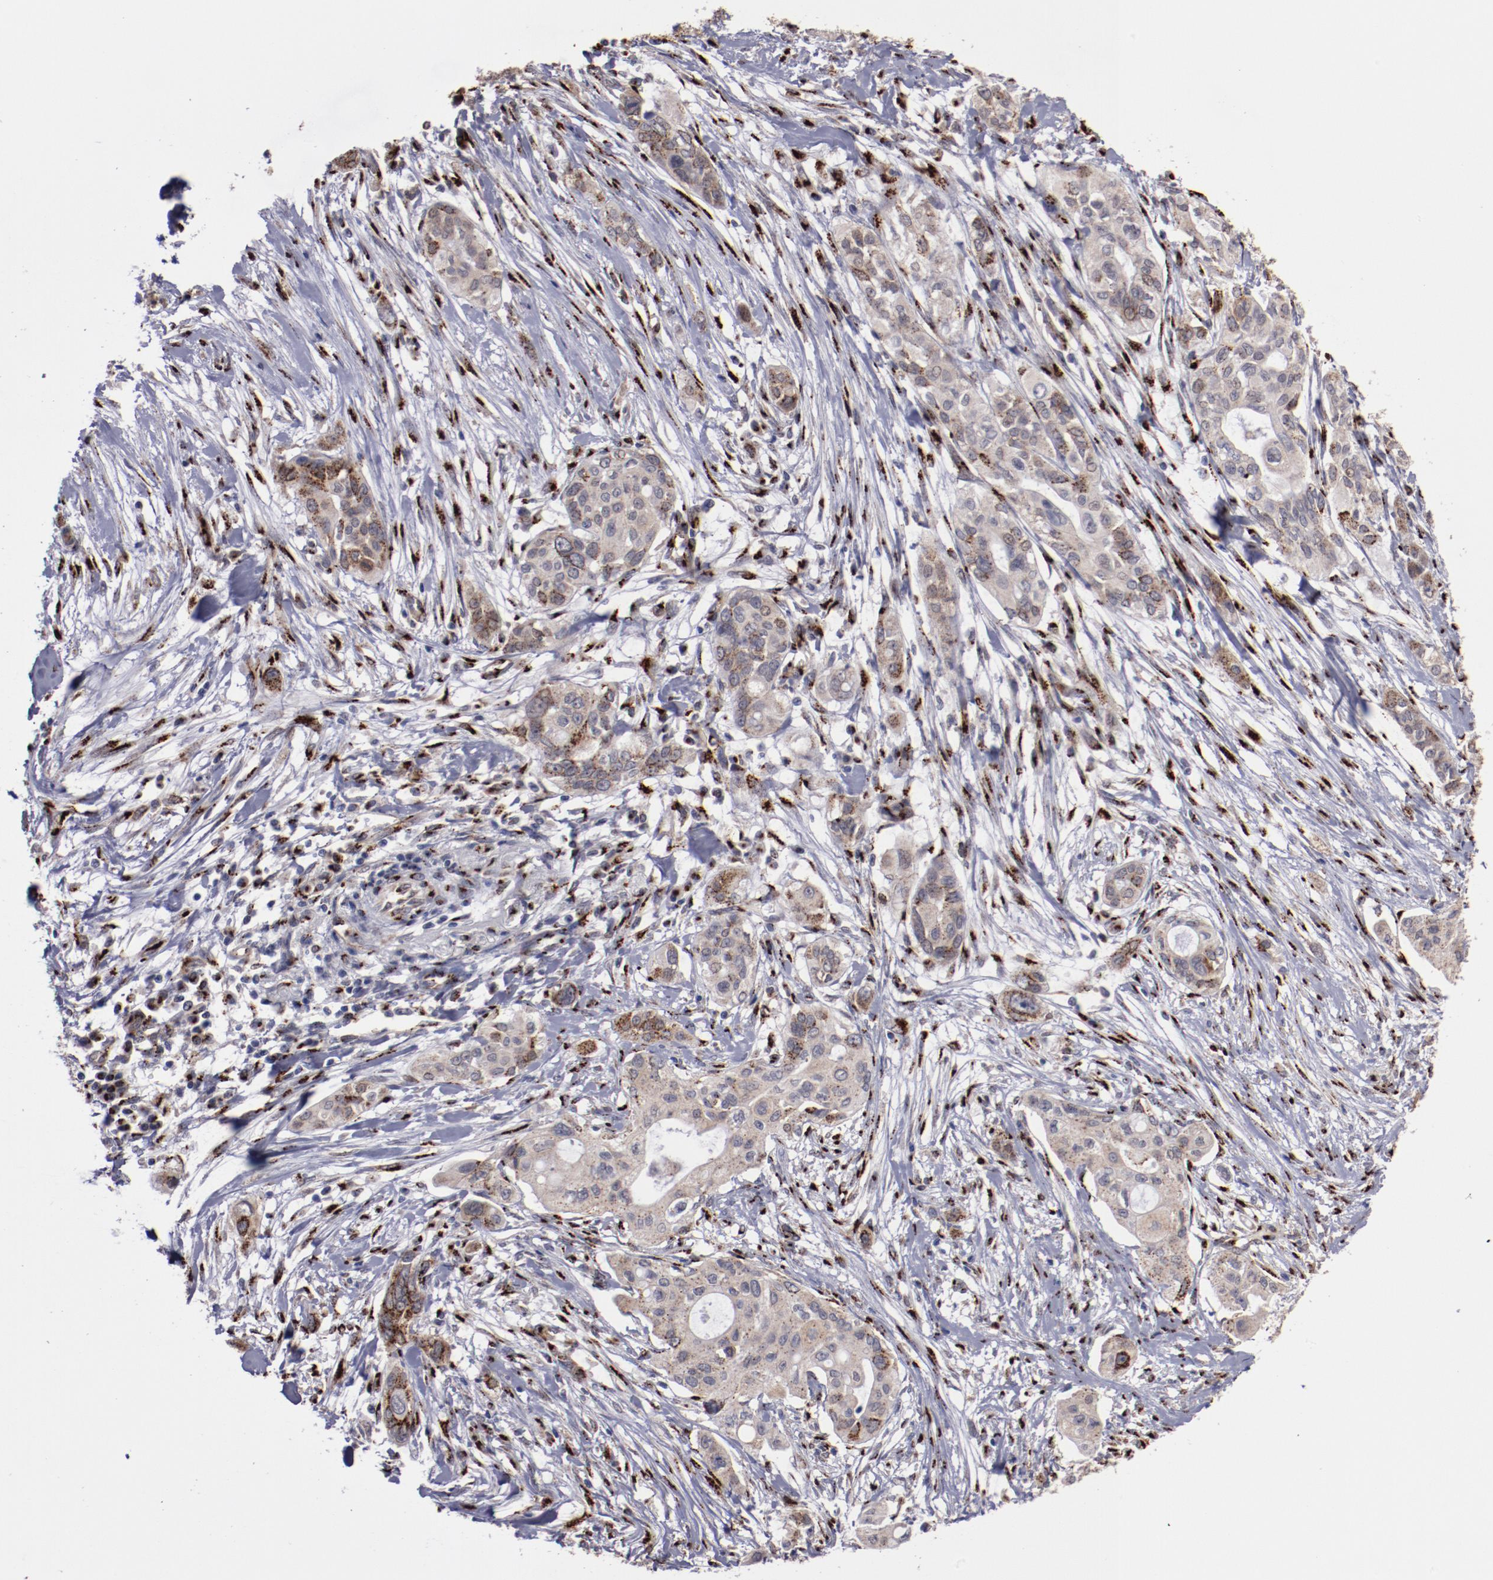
{"staining": {"intensity": "strong", "quantity": ">75%", "location": "cytoplasmic/membranous"}, "tissue": "pancreatic cancer", "cell_type": "Tumor cells", "image_type": "cancer", "snomed": [{"axis": "morphology", "description": "Adenocarcinoma, NOS"}, {"axis": "topography", "description": "Pancreas"}], "caption": "There is high levels of strong cytoplasmic/membranous expression in tumor cells of pancreatic cancer (adenocarcinoma), as demonstrated by immunohistochemical staining (brown color).", "gene": "GOLIM4", "patient": {"sex": "female", "age": 60}}